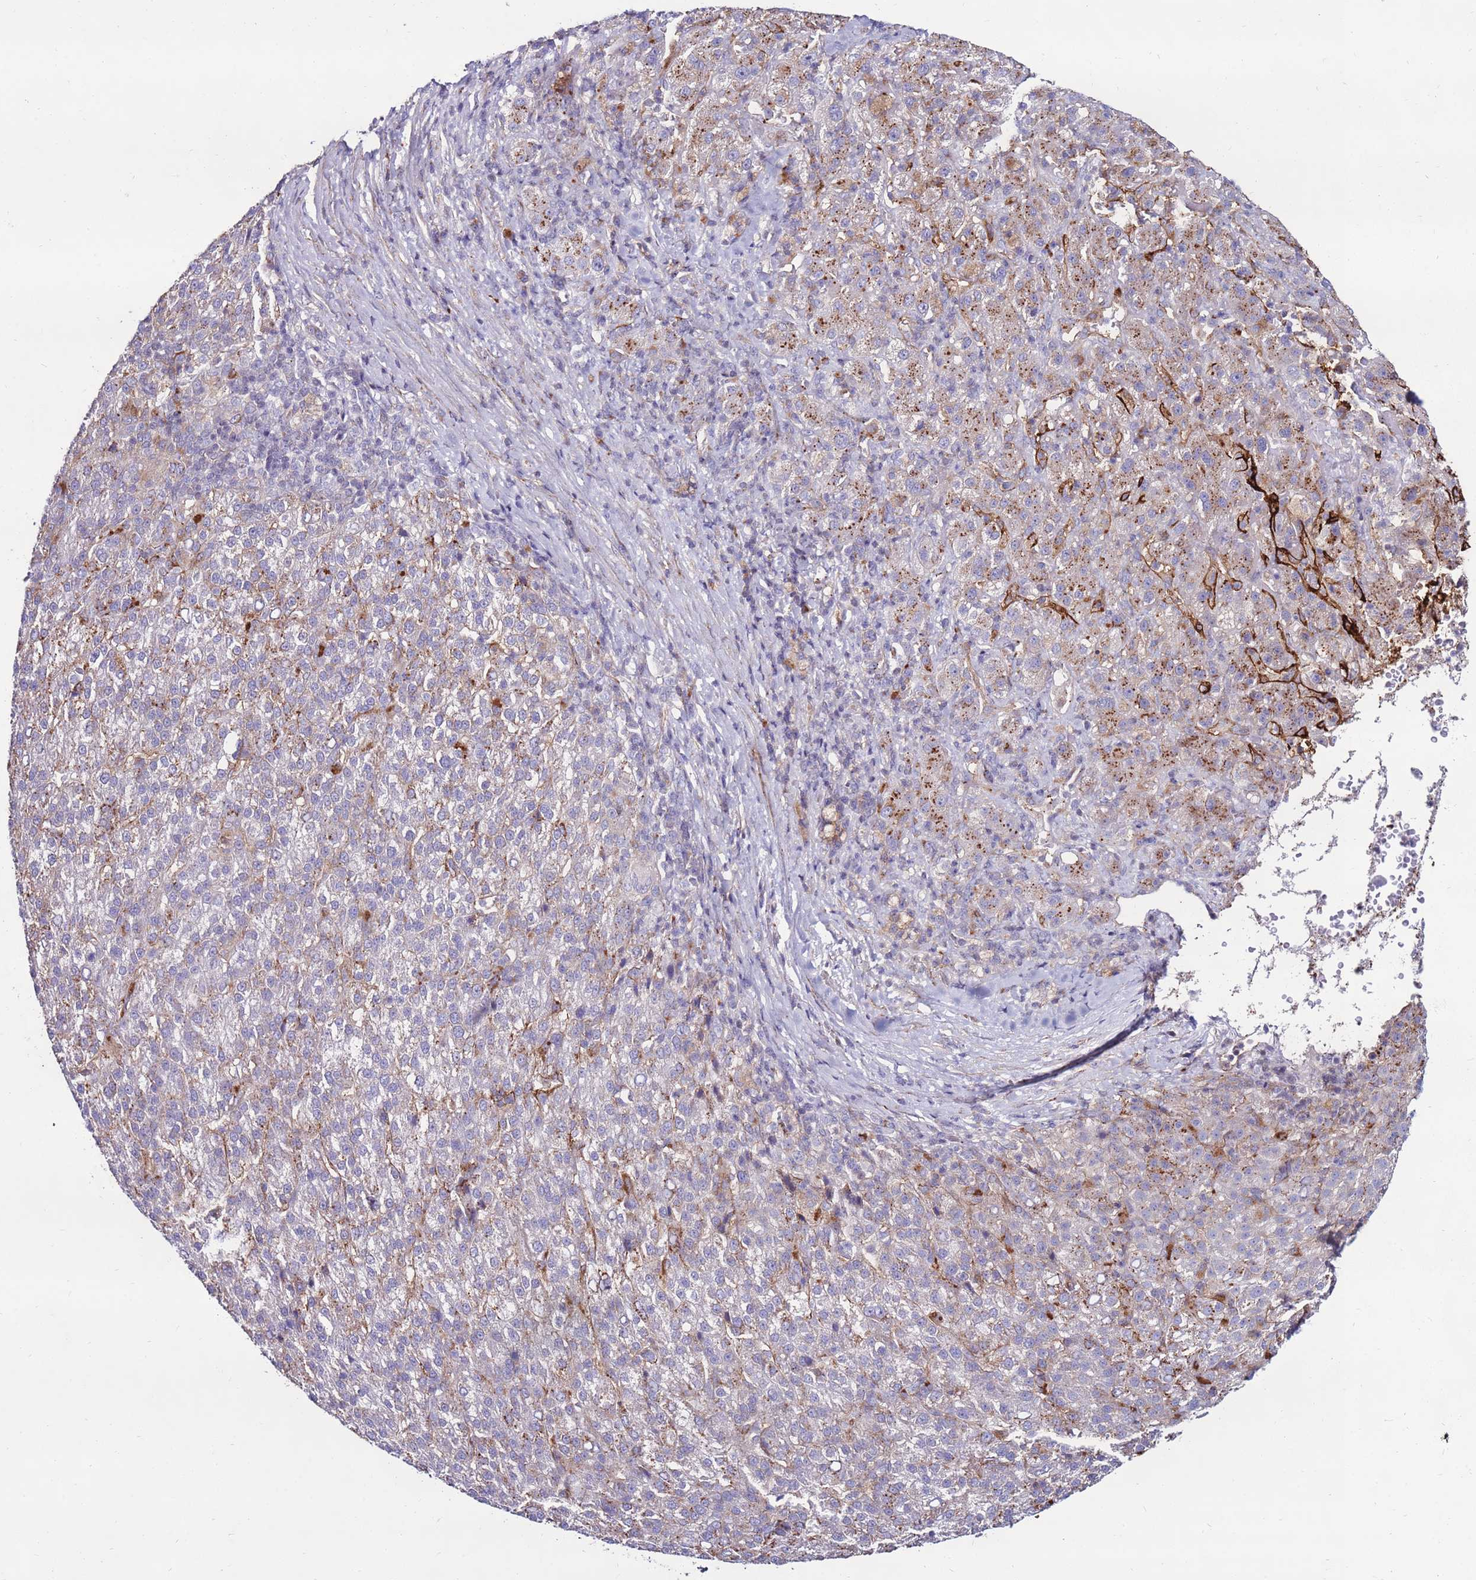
{"staining": {"intensity": "moderate", "quantity": "<25%", "location": "cytoplasmic/membranous"}, "tissue": "liver cancer", "cell_type": "Tumor cells", "image_type": "cancer", "snomed": [{"axis": "morphology", "description": "Carcinoma, Hepatocellular, NOS"}, {"axis": "topography", "description": "Liver"}], "caption": "Hepatocellular carcinoma (liver) was stained to show a protein in brown. There is low levels of moderate cytoplasmic/membranous staining in about <25% of tumor cells.", "gene": "CLEC4M", "patient": {"sex": "female", "age": 58}}